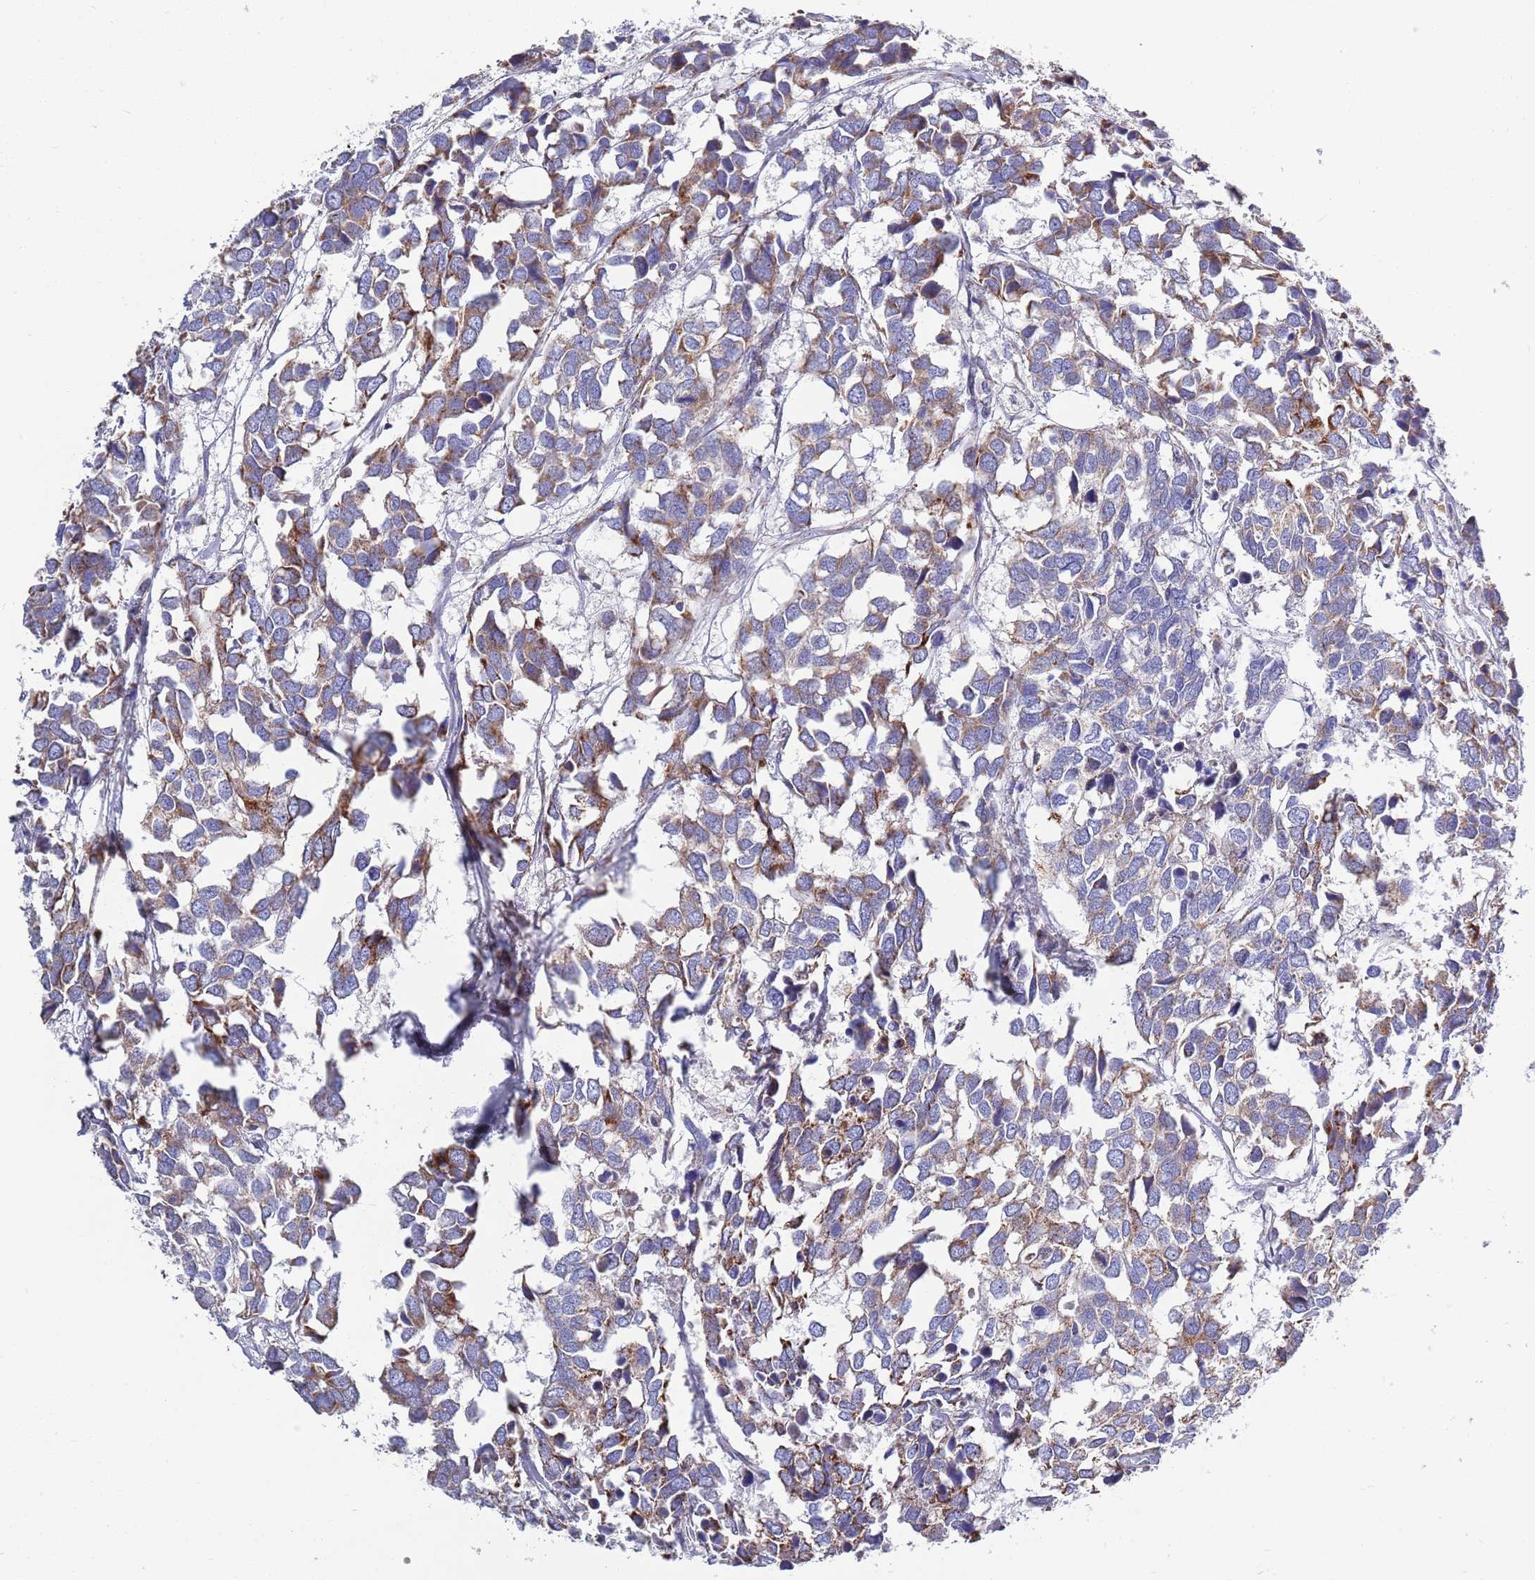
{"staining": {"intensity": "moderate", "quantity": "25%-75%", "location": "cytoplasmic/membranous"}, "tissue": "breast cancer", "cell_type": "Tumor cells", "image_type": "cancer", "snomed": [{"axis": "morphology", "description": "Duct carcinoma"}, {"axis": "topography", "description": "Breast"}], "caption": "This is an image of IHC staining of invasive ductal carcinoma (breast), which shows moderate expression in the cytoplasmic/membranous of tumor cells.", "gene": "EMC8", "patient": {"sex": "female", "age": 83}}